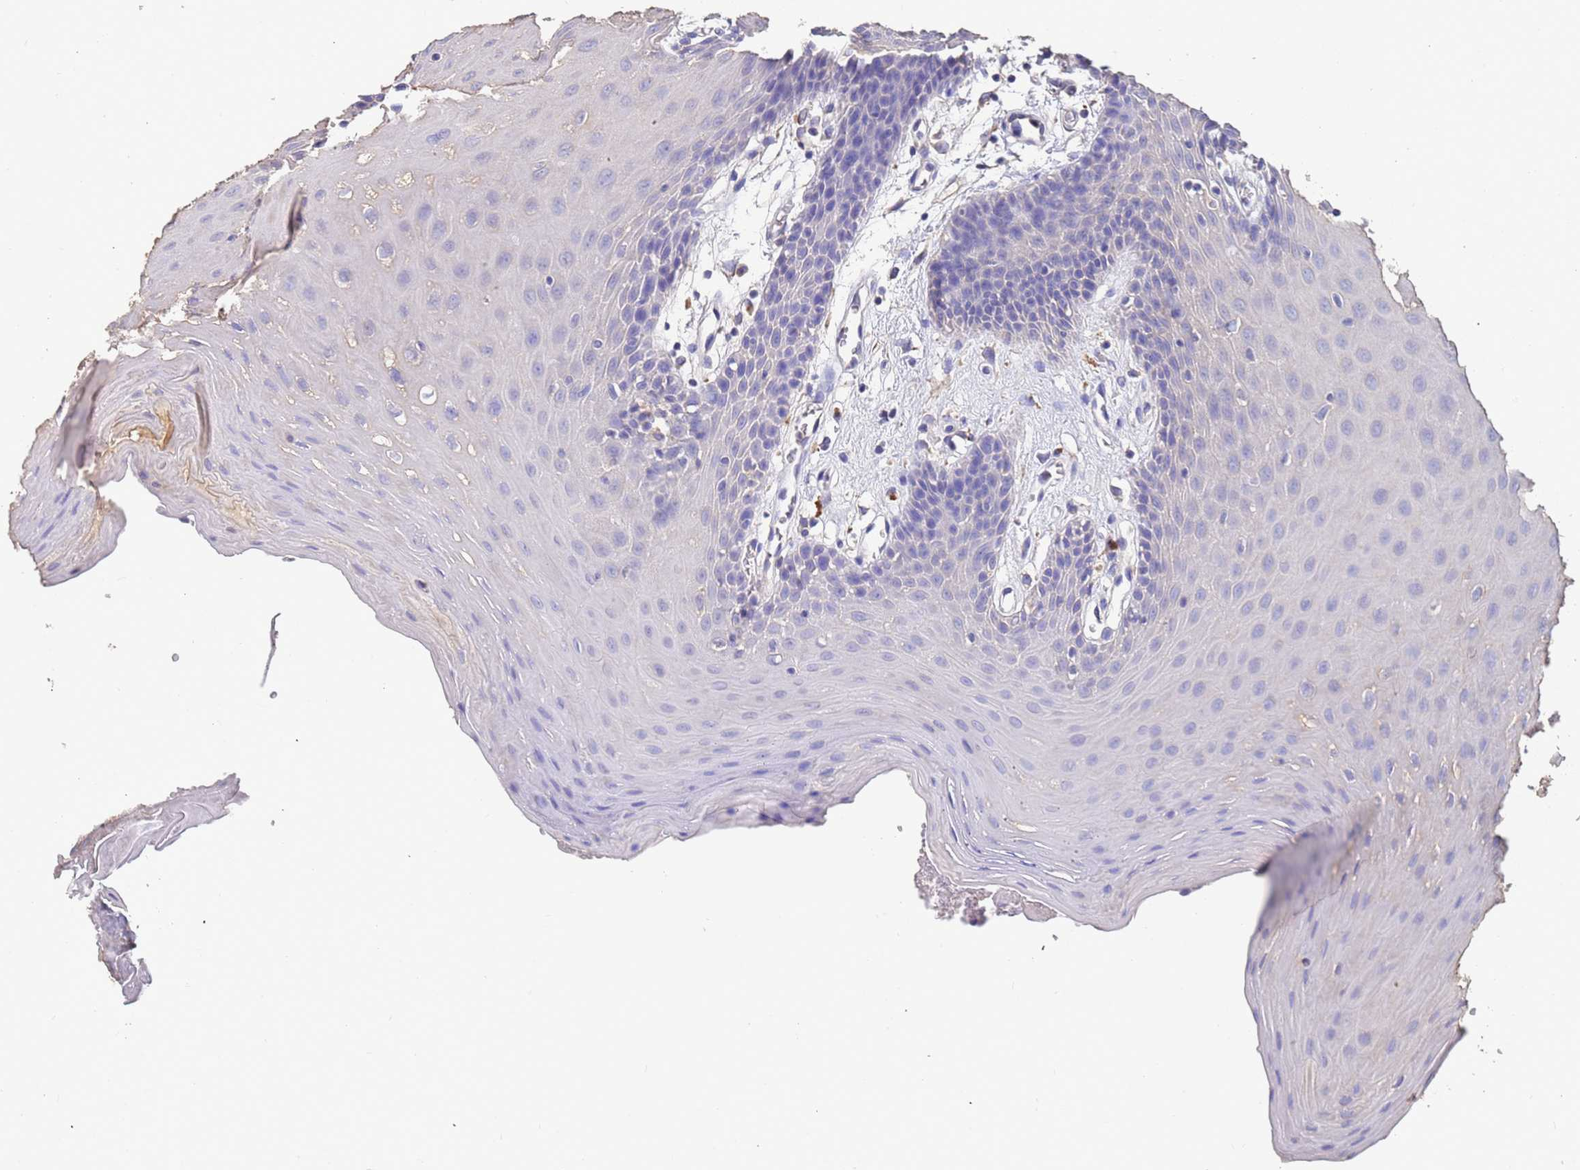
{"staining": {"intensity": "negative", "quantity": "none", "location": "none"}, "tissue": "oral mucosa", "cell_type": "Squamous epithelial cells", "image_type": "normal", "snomed": [{"axis": "morphology", "description": "Normal tissue, NOS"}, {"axis": "topography", "description": "Skeletal muscle"}, {"axis": "topography", "description": "Oral tissue"}, {"axis": "topography", "description": "Salivary gland"}, {"axis": "topography", "description": "Peripheral nerve tissue"}], "caption": "Immunohistochemistry (IHC) photomicrograph of unremarkable oral mucosa stained for a protein (brown), which exhibits no positivity in squamous epithelial cells.", "gene": "SRL", "patient": {"sex": "male", "age": 54}}